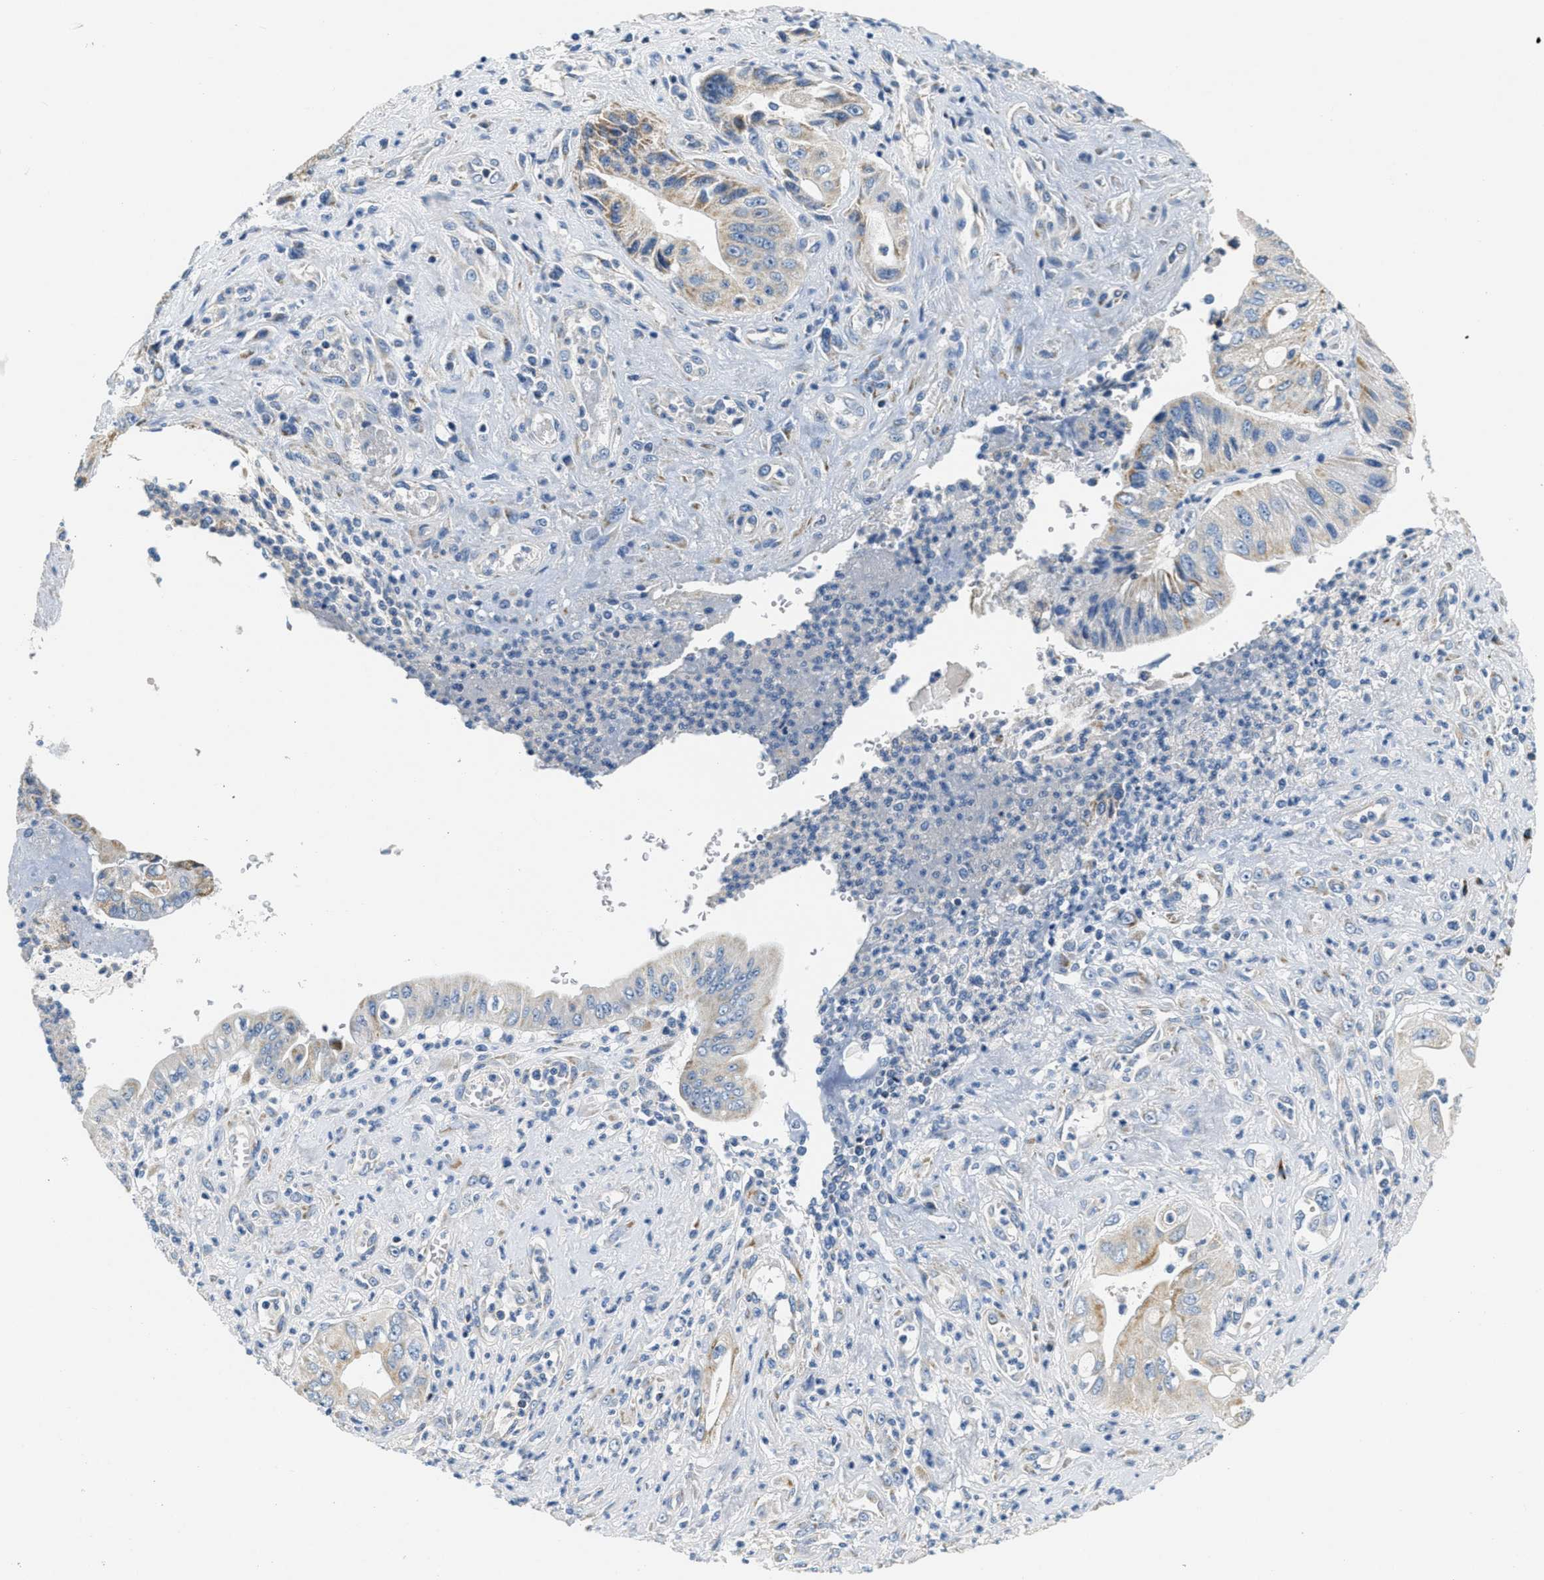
{"staining": {"intensity": "moderate", "quantity": "<25%", "location": "cytoplasmic/membranous"}, "tissue": "pancreatic cancer", "cell_type": "Tumor cells", "image_type": "cancer", "snomed": [{"axis": "morphology", "description": "Adenocarcinoma, NOS"}, {"axis": "topography", "description": "Pancreas"}], "caption": "There is low levels of moderate cytoplasmic/membranous expression in tumor cells of adenocarcinoma (pancreatic), as demonstrated by immunohistochemical staining (brown color).", "gene": "CA4", "patient": {"sex": "female", "age": 73}}